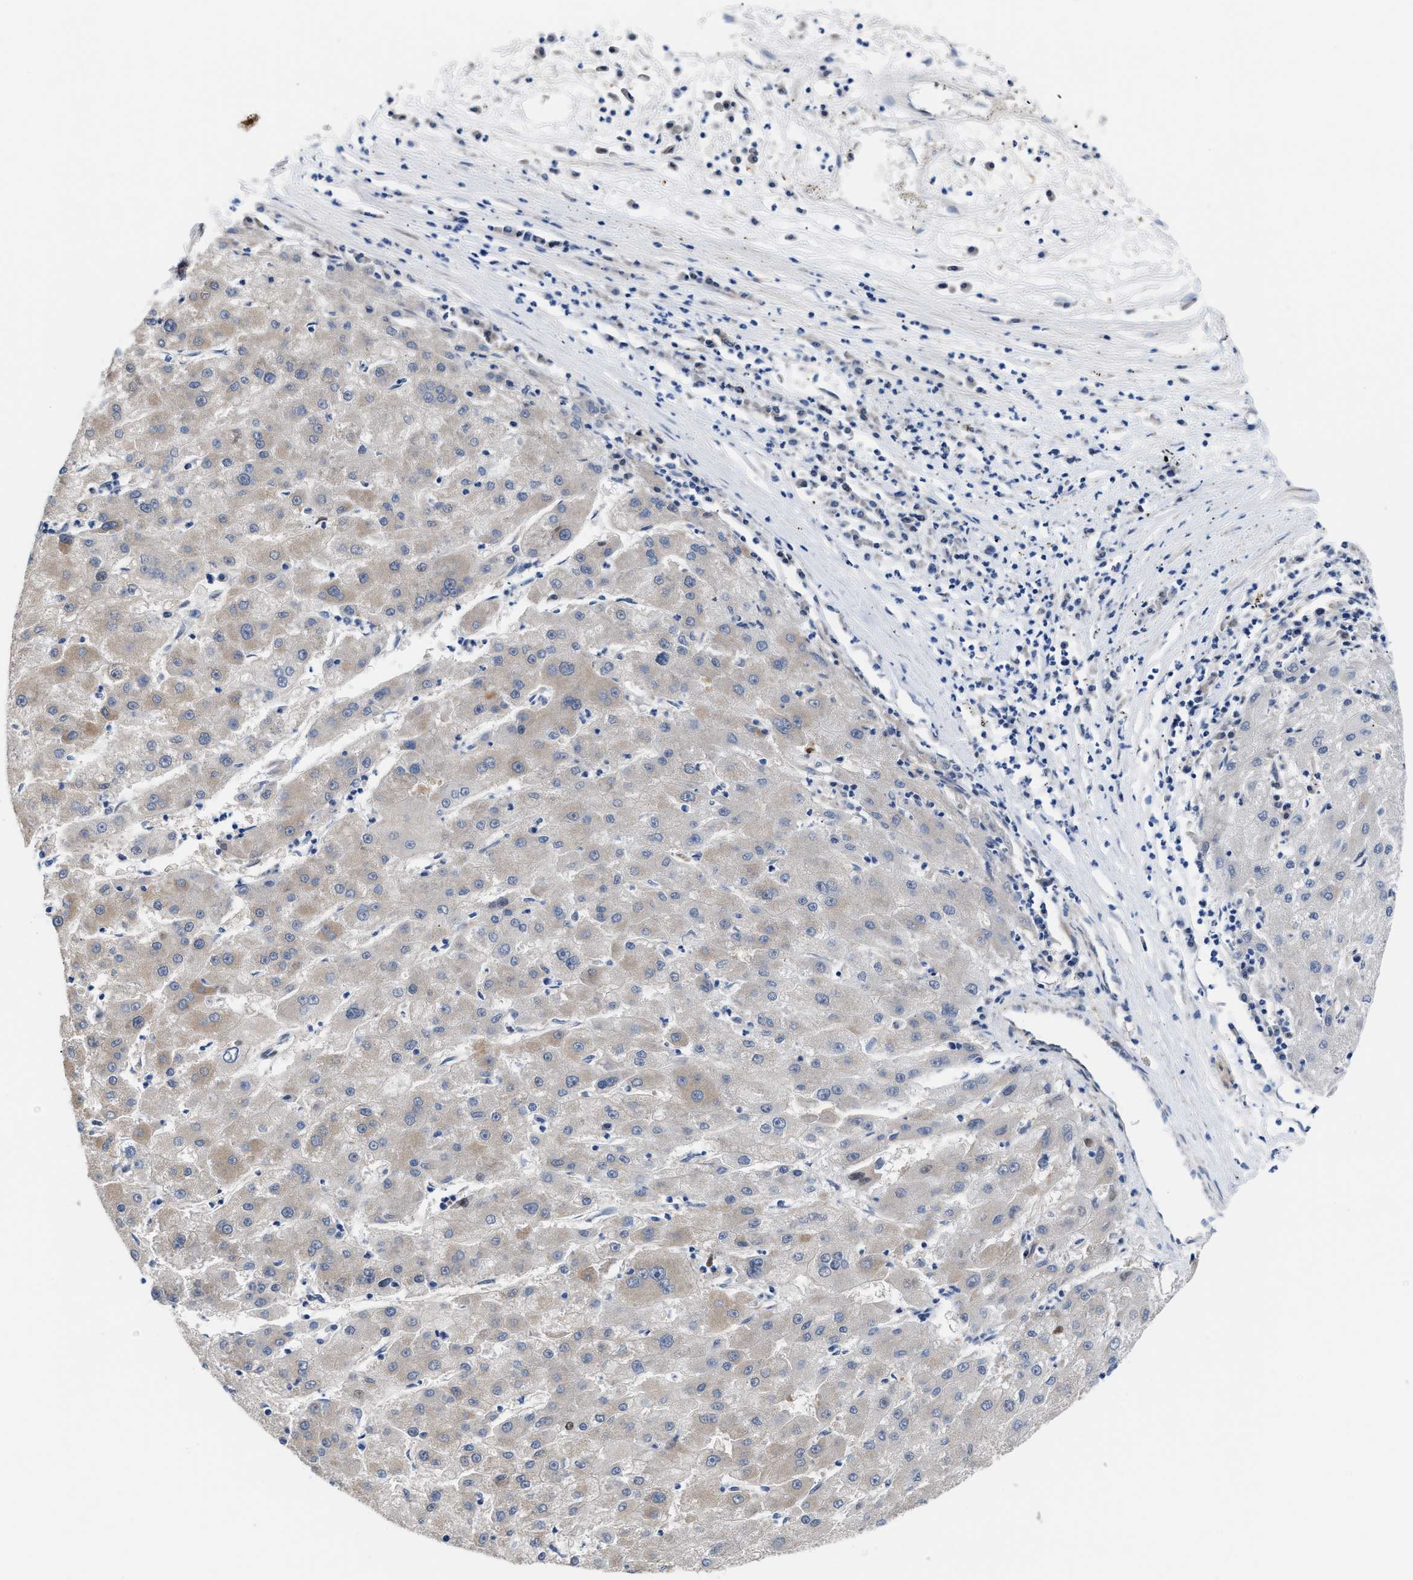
{"staining": {"intensity": "weak", "quantity": "<25%", "location": "cytoplasmic/membranous"}, "tissue": "liver cancer", "cell_type": "Tumor cells", "image_type": "cancer", "snomed": [{"axis": "morphology", "description": "Carcinoma, Hepatocellular, NOS"}, {"axis": "topography", "description": "Liver"}], "caption": "The histopathology image demonstrates no staining of tumor cells in hepatocellular carcinoma (liver).", "gene": "TFPI", "patient": {"sex": "male", "age": 72}}